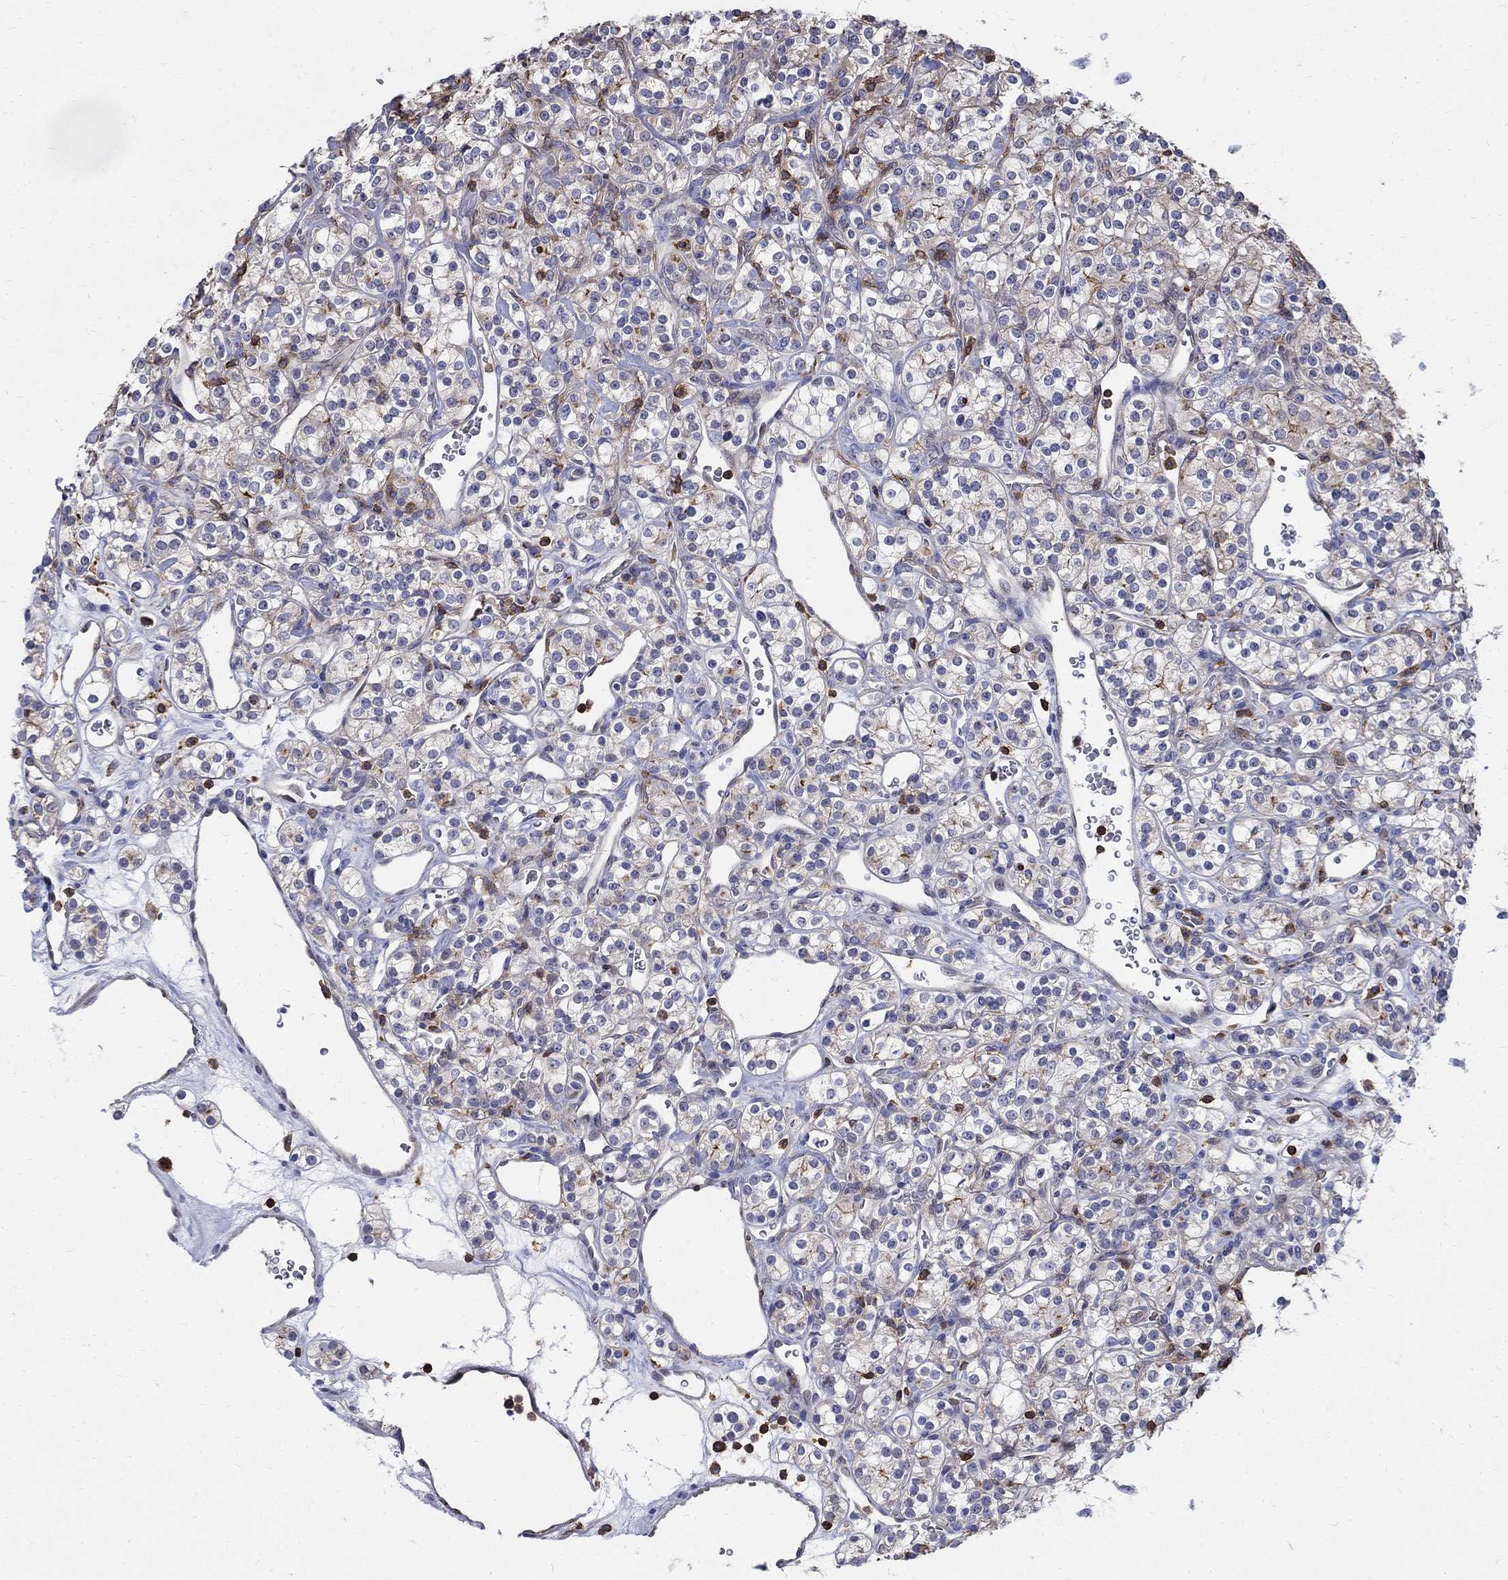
{"staining": {"intensity": "negative", "quantity": "none", "location": "none"}, "tissue": "renal cancer", "cell_type": "Tumor cells", "image_type": "cancer", "snomed": [{"axis": "morphology", "description": "Adenocarcinoma, NOS"}, {"axis": "topography", "description": "Kidney"}], "caption": "Renal adenocarcinoma stained for a protein using immunohistochemistry (IHC) shows no staining tumor cells.", "gene": "AGAP2", "patient": {"sex": "male", "age": 77}}